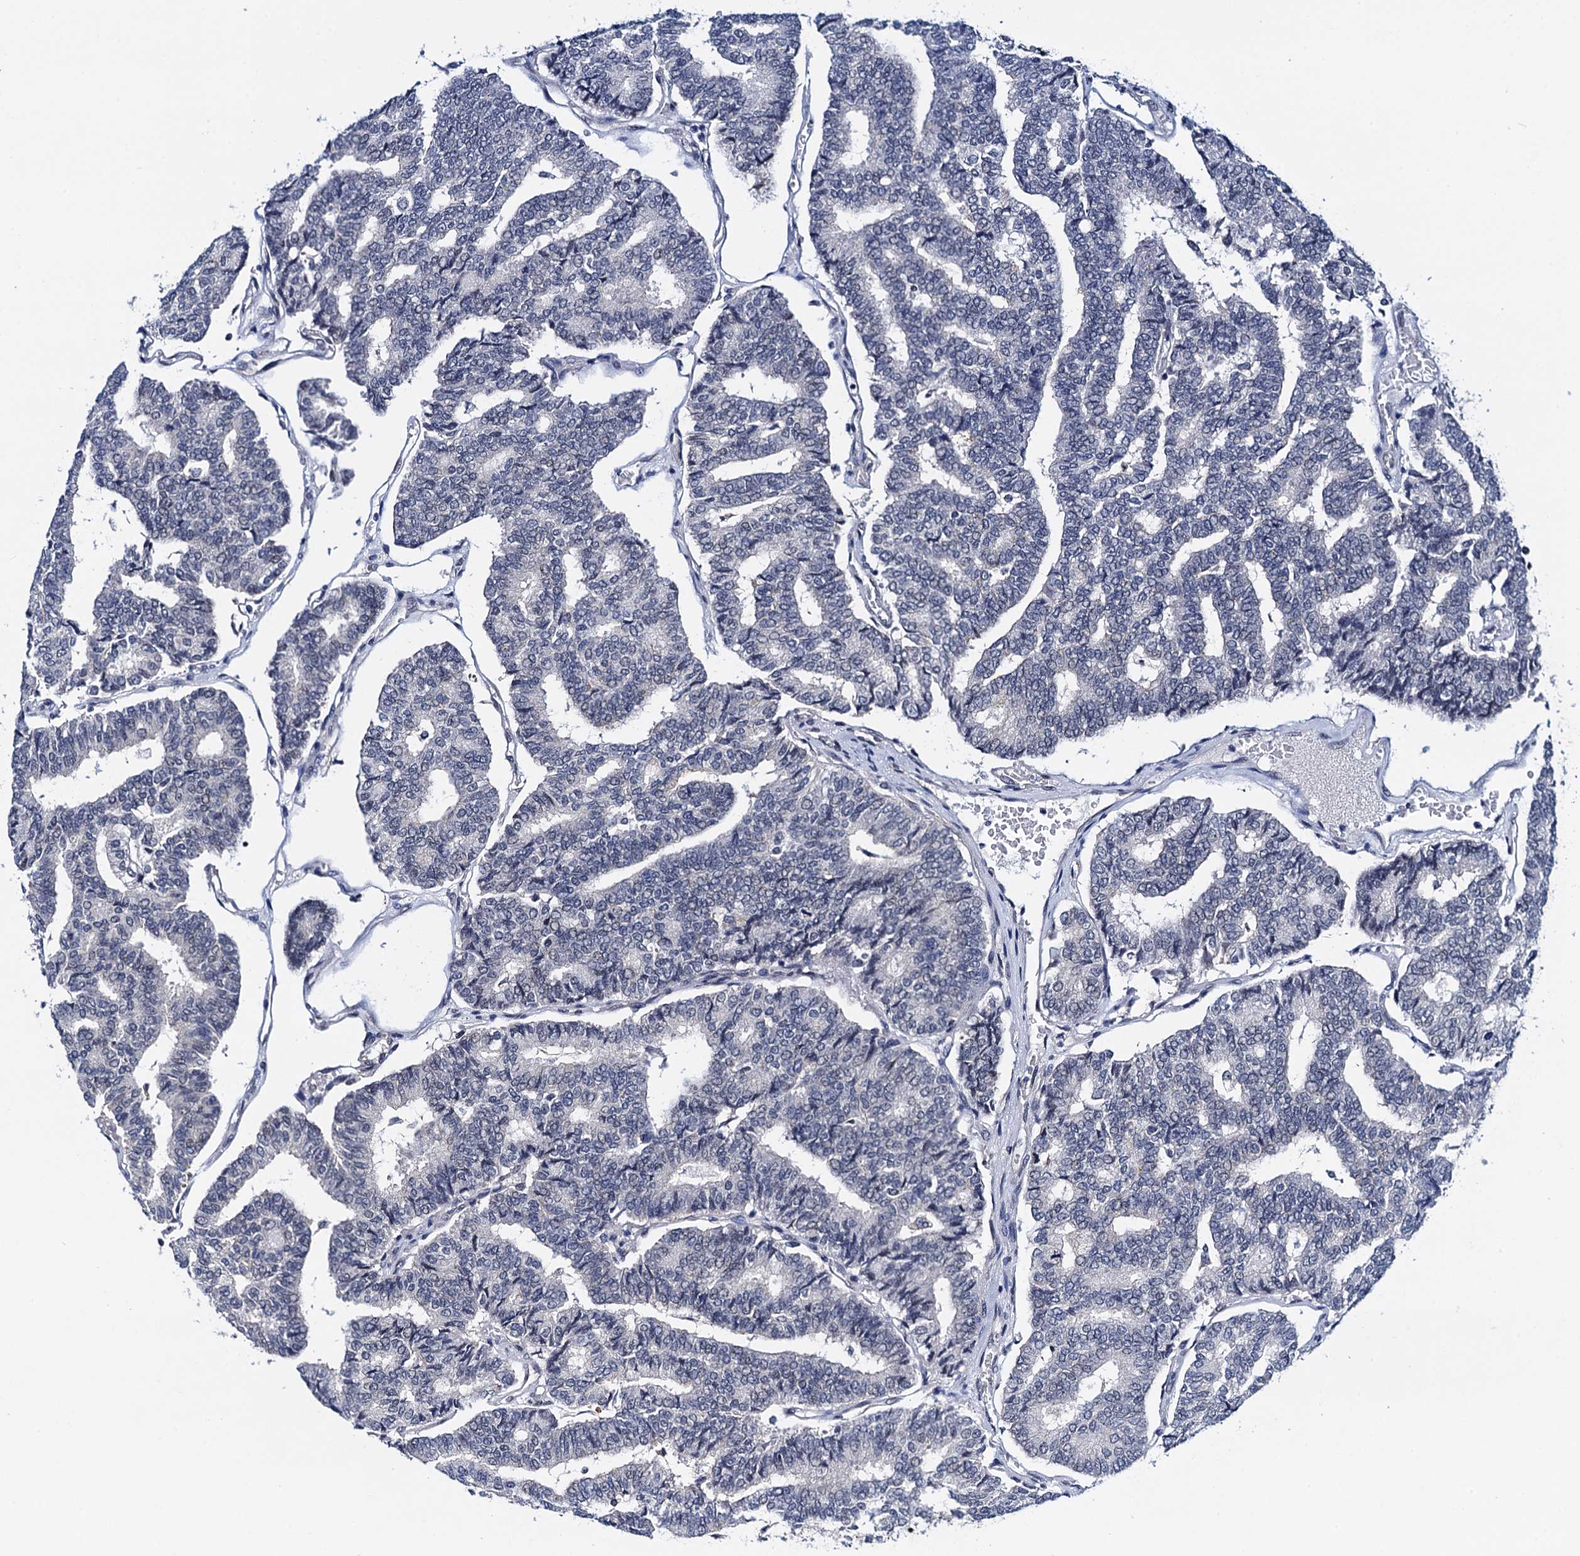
{"staining": {"intensity": "negative", "quantity": "none", "location": "none"}, "tissue": "thyroid cancer", "cell_type": "Tumor cells", "image_type": "cancer", "snomed": [{"axis": "morphology", "description": "Papillary adenocarcinoma, NOS"}, {"axis": "topography", "description": "Thyroid gland"}], "caption": "DAB (3,3'-diaminobenzidine) immunohistochemical staining of thyroid cancer shows no significant positivity in tumor cells.", "gene": "C16orf87", "patient": {"sex": "female", "age": 35}}